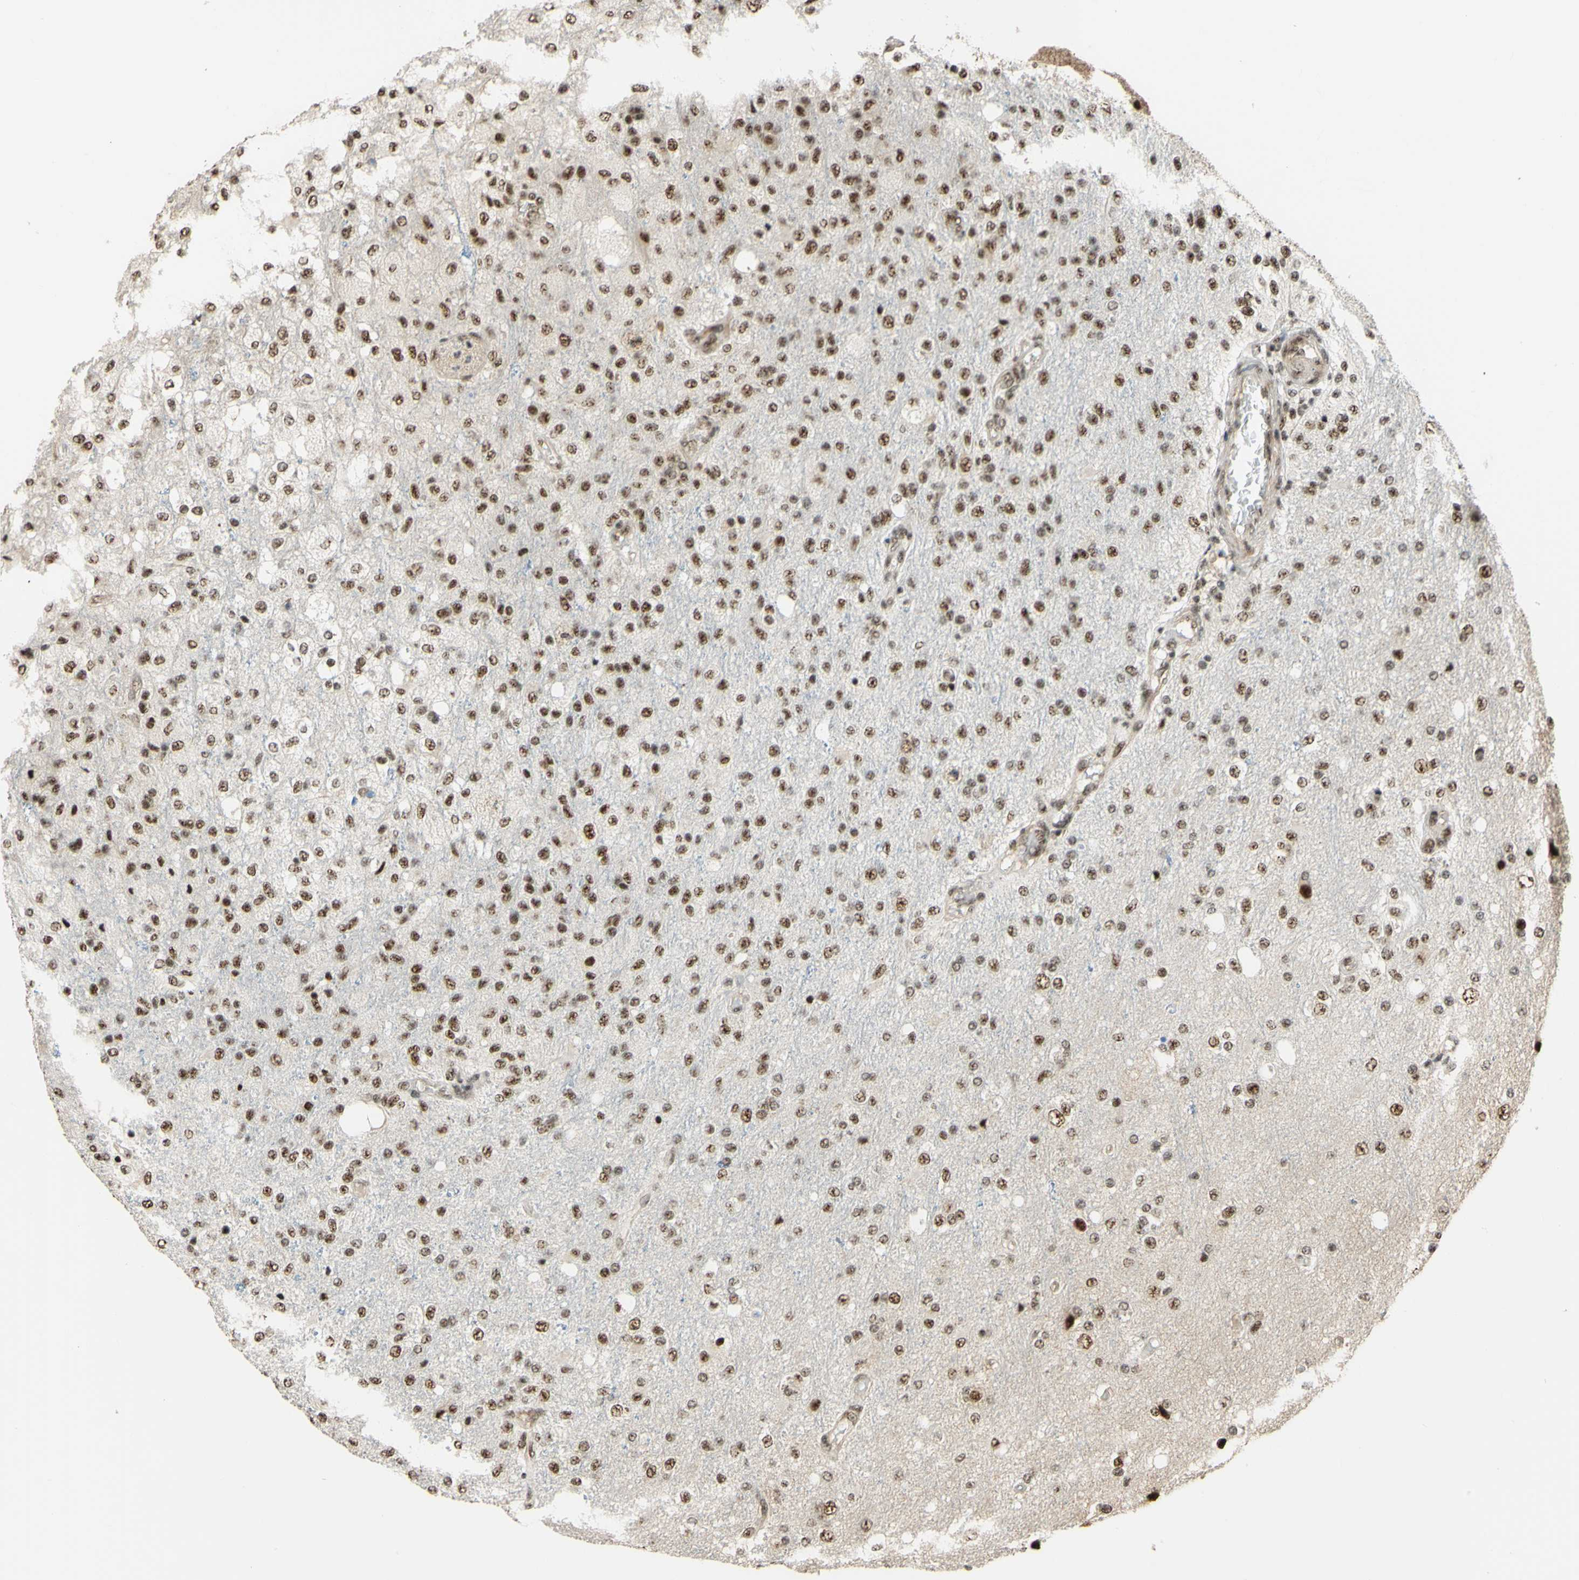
{"staining": {"intensity": "moderate", "quantity": ">75%", "location": "nuclear"}, "tissue": "glioma", "cell_type": "Tumor cells", "image_type": "cancer", "snomed": [{"axis": "morphology", "description": "Normal tissue, NOS"}, {"axis": "morphology", "description": "Glioma, malignant, High grade"}, {"axis": "topography", "description": "Cerebral cortex"}], "caption": "The histopathology image exhibits a brown stain indicating the presence of a protein in the nuclear of tumor cells in malignant glioma (high-grade).", "gene": "SAP18", "patient": {"sex": "male", "age": 77}}